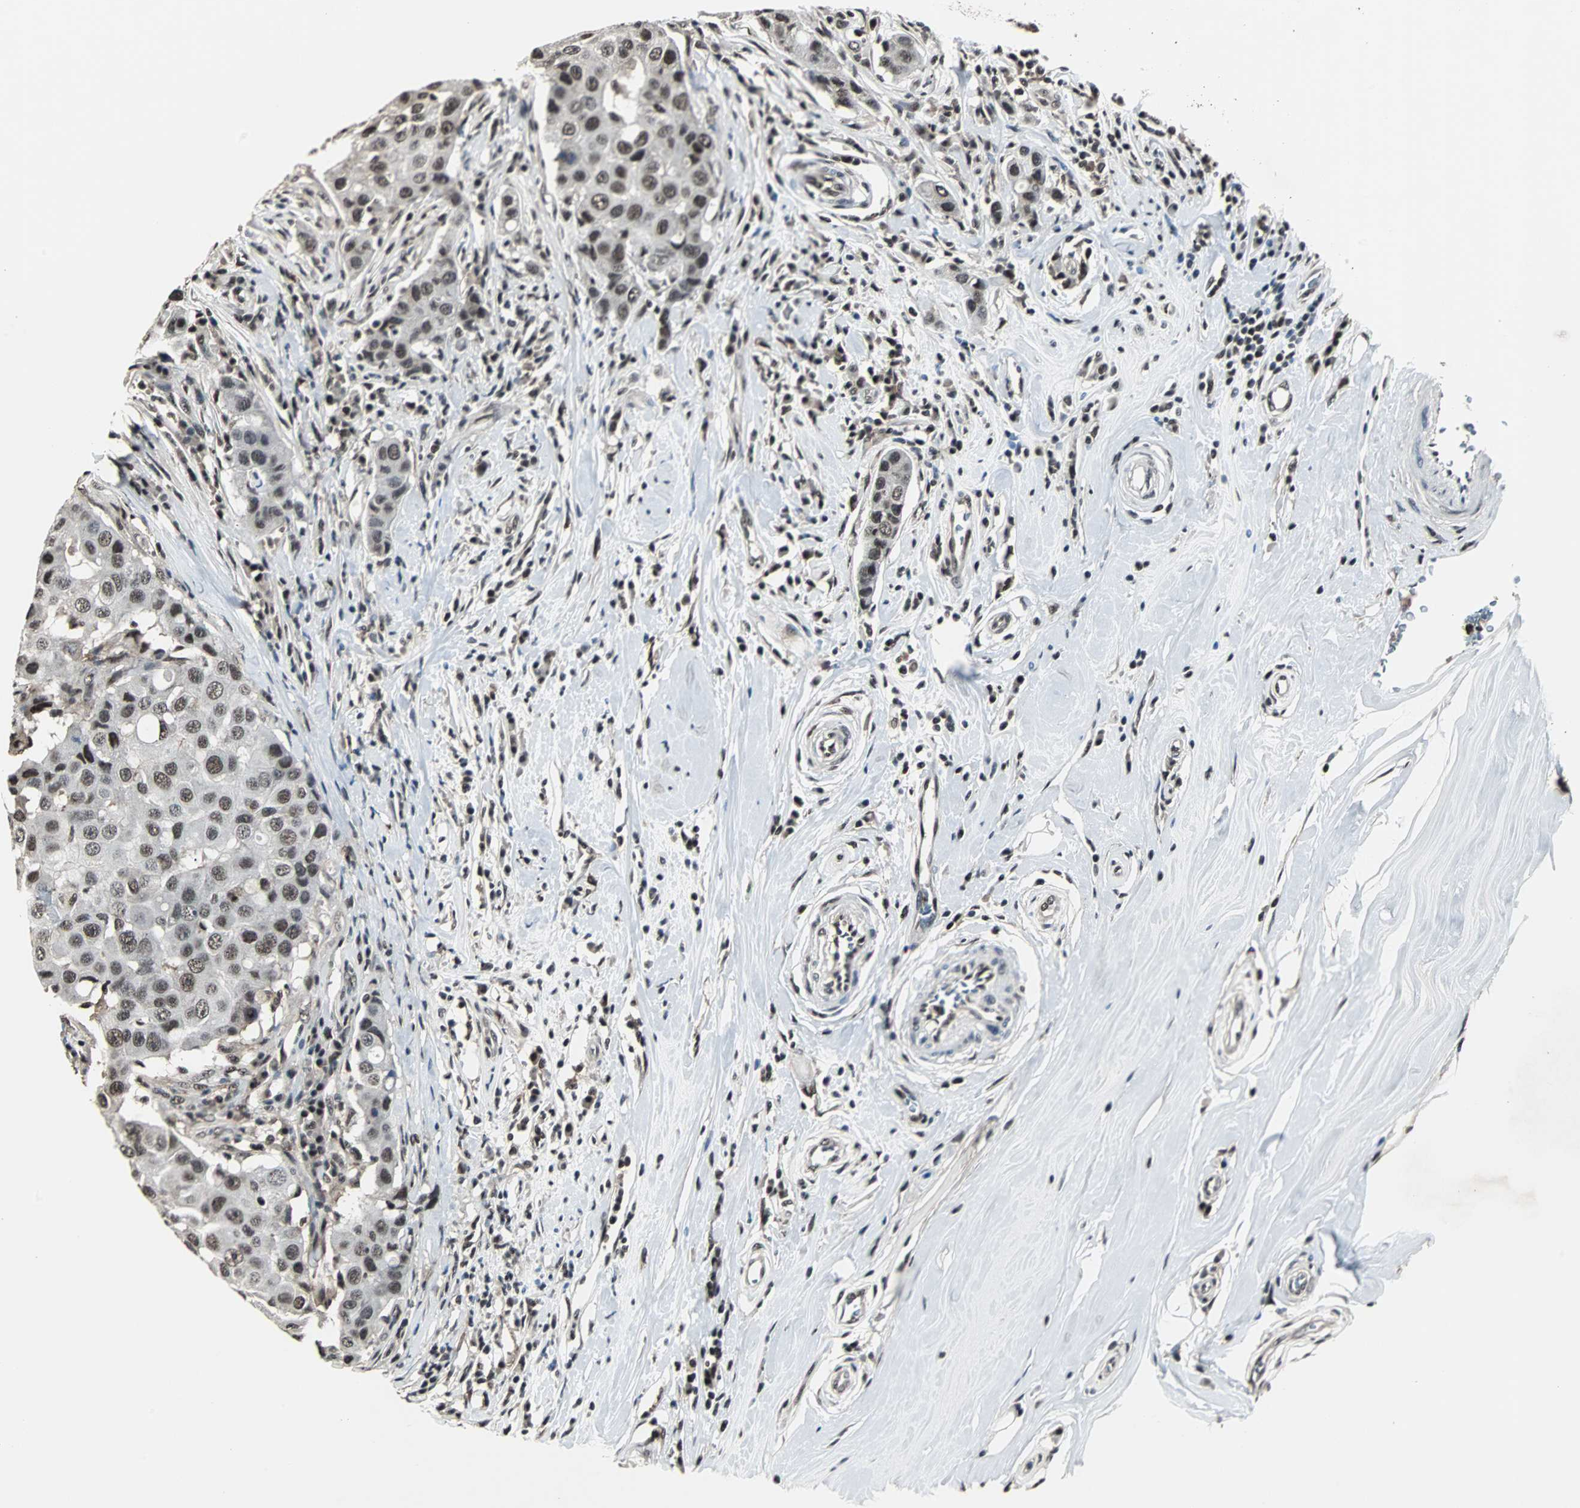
{"staining": {"intensity": "weak", "quantity": "25%-75%", "location": "nuclear"}, "tissue": "breast cancer", "cell_type": "Tumor cells", "image_type": "cancer", "snomed": [{"axis": "morphology", "description": "Duct carcinoma"}, {"axis": "topography", "description": "Breast"}], "caption": "Invasive ductal carcinoma (breast) stained with DAB (3,3'-diaminobenzidine) immunohistochemistry (IHC) displays low levels of weak nuclear expression in approximately 25%-75% of tumor cells. The staining was performed using DAB (3,3'-diaminobenzidine), with brown indicating positive protein expression. Nuclei are stained blue with hematoxylin.", "gene": "MKX", "patient": {"sex": "female", "age": 27}}